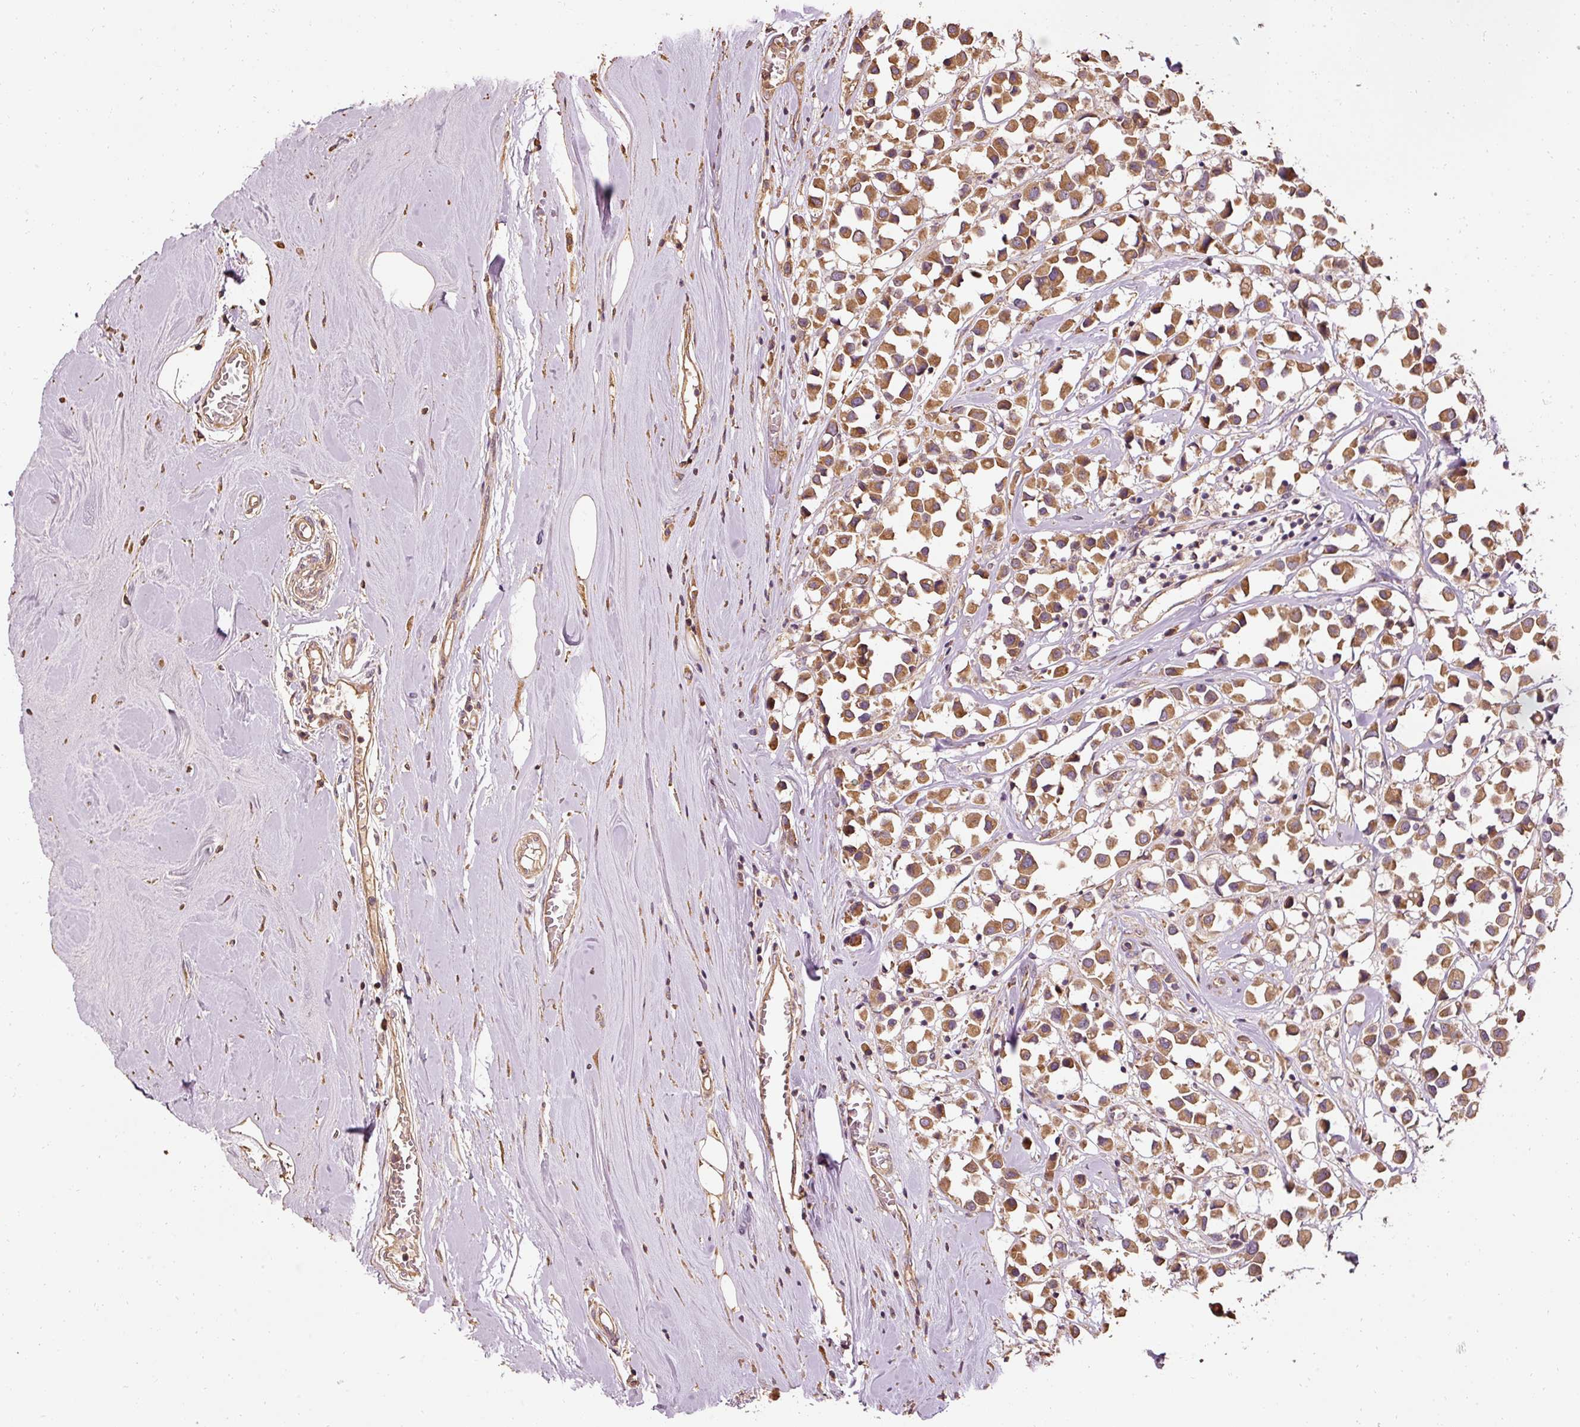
{"staining": {"intensity": "moderate", "quantity": ">75%", "location": "cytoplasmic/membranous"}, "tissue": "breast cancer", "cell_type": "Tumor cells", "image_type": "cancer", "snomed": [{"axis": "morphology", "description": "Duct carcinoma"}, {"axis": "topography", "description": "Breast"}], "caption": "Breast cancer tissue exhibits moderate cytoplasmic/membranous expression in approximately >75% of tumor cells Nuclei are stained in blue.", "gene": "EFHC1", "patient": {"sex": "female", "age": 61}}